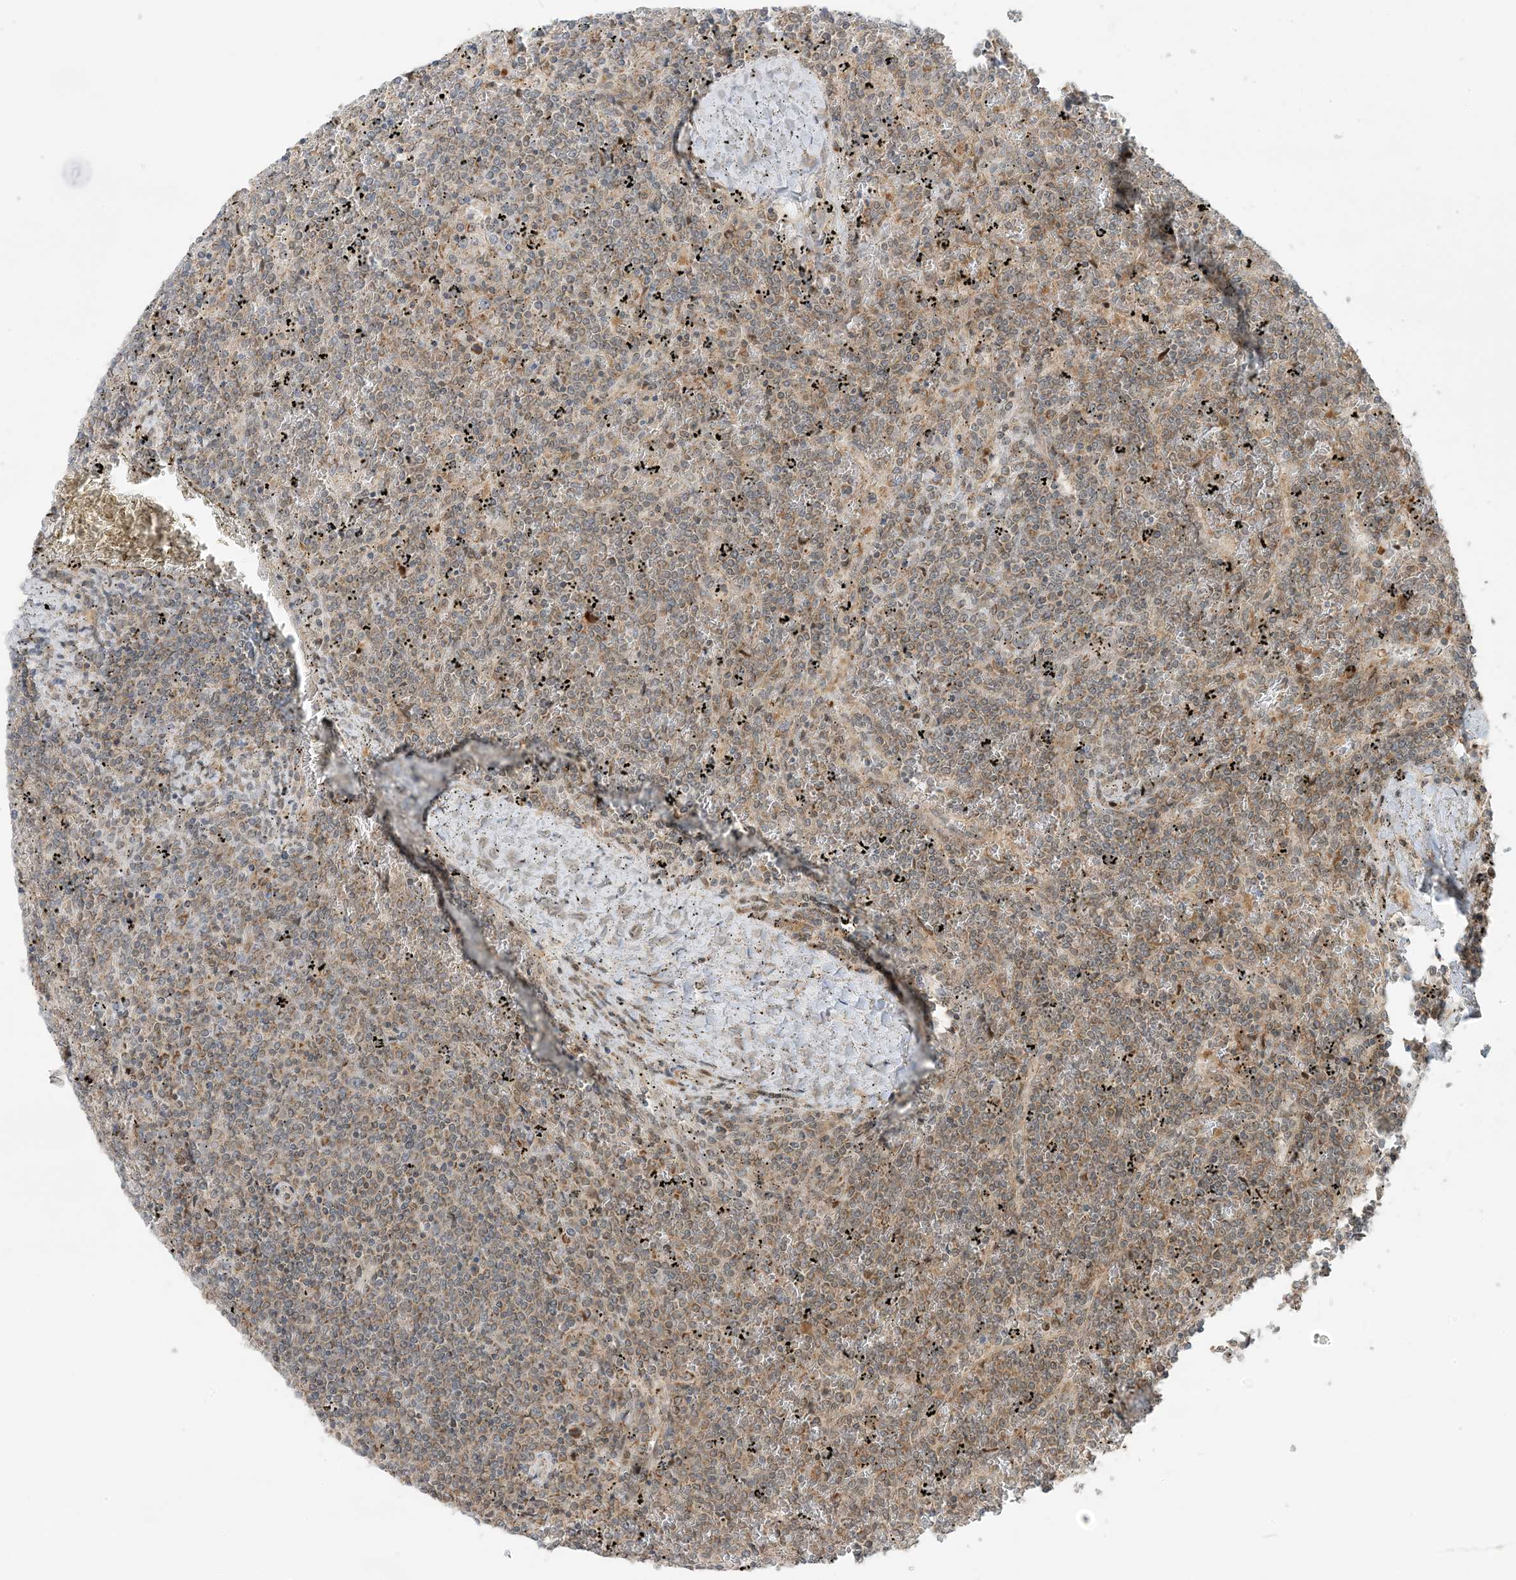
{"staining": {"intensity": "weak", "quantity": ">75%", "location": "cytoplasmic/membranous"}, "tissue": "lymphoma", "cell_type": "Tumor cells", "image_type": "cancer", "snomed": [{"axis": "morphology", "description": "Malignant lymphoma, non-Hodgkin's type, Low grade"}, {"axis": "topography", "description": "Spleen"}], "caption": "High-magnification brightfield microscopy of low-grade malignant lymphoma, non-Hodgkin's type stained with DAB (brown) and counterstained with hematoxylin (blue). tumor cells exhibit weak cytoplasmic/membranous positivity is present in approximately>75% of cells. The protein of interest is stained brown, and the nuclei are stained in blue (DAB IHC with brightfield microscopy, high magnification).", "gene": "PHLDB2", "patient": {"sex": "female", "age": 19}}